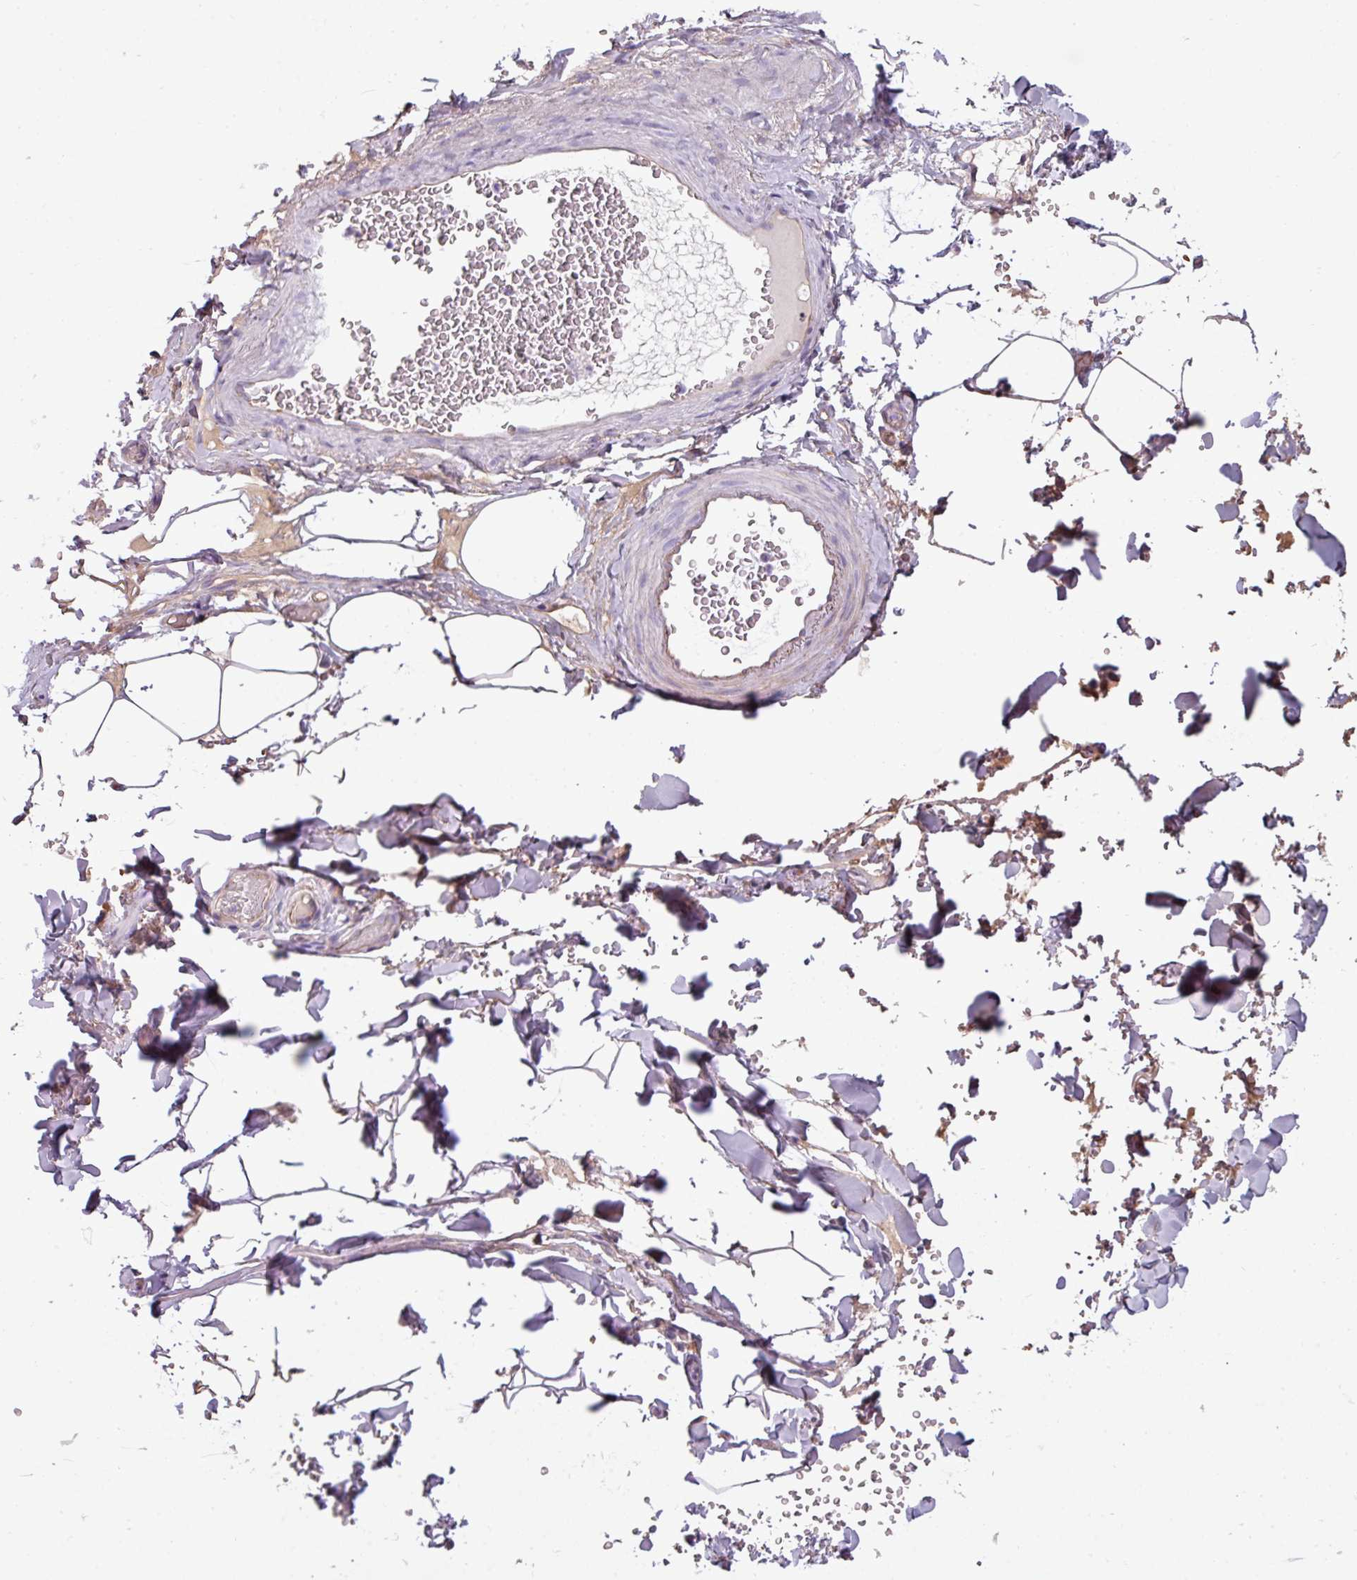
{"staining": {"intensity": "moderate", "quantity": "<25%", "location": "cytoplasmic/membranous"}, "tissue": "adipose tissue", "cell_type": "Adipocytes", "image_type": "normal", "snomed": [{"axis": "morphology", "description": "Normal tissue, NOS"}, {"axis": "topography", "description": "Rectum"}, {"axis": "topography", "description": "Peripheral nerve tissue"}], "caption": "Adipocytes show low levels of moderate cytoplasmic/membranous expression in approximately <25% of cells in normal adipose tissue.", "gene": "BUD23", "patient": {"sex": "female", "age": 69}}